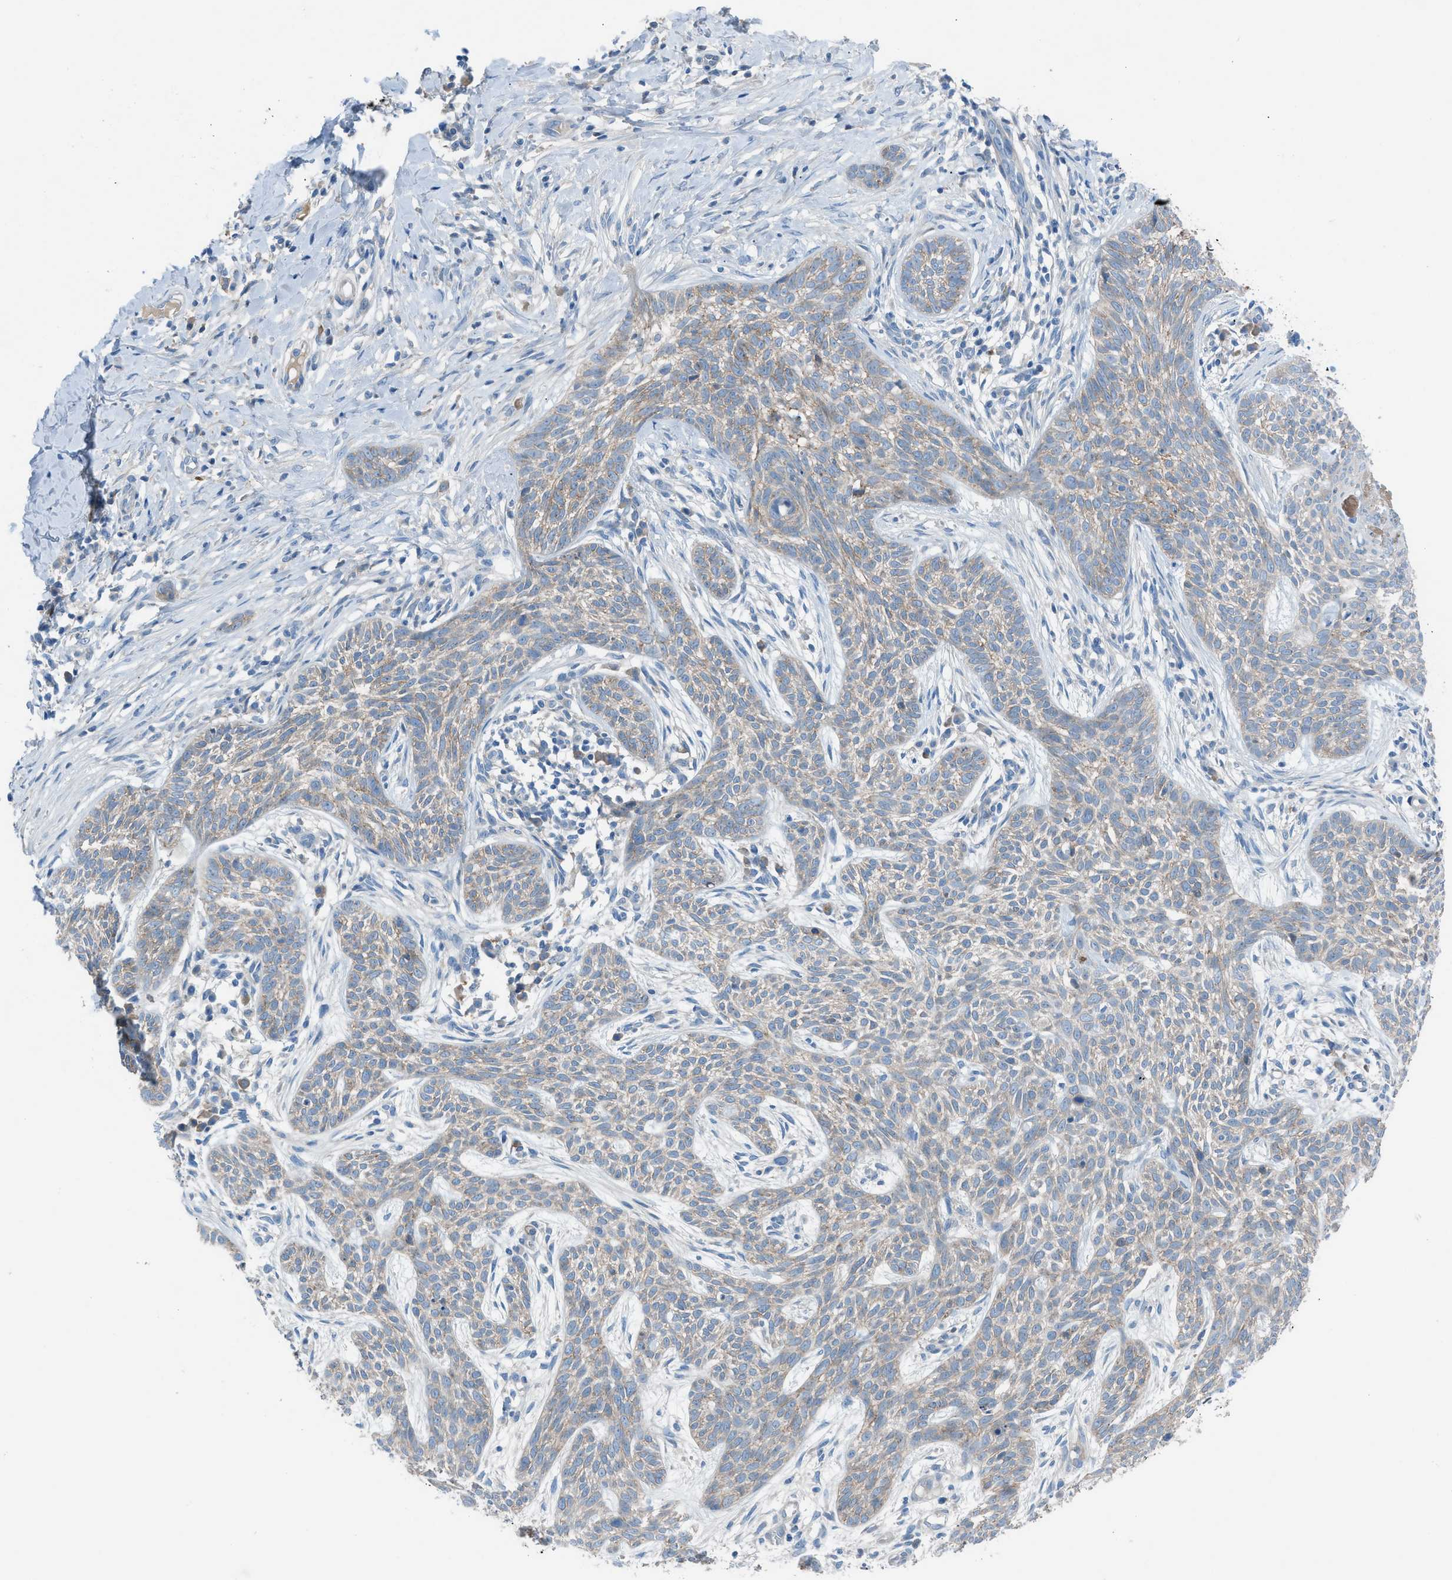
{"staining": {"intensity": "weak", "quantity": ">75%", "location": "cytoplasmic/membranous"}, "tissue": "skin cancer", "cell_type": "Tumor cells", "image_type": "cancer", "snomed": [{"axis": "morphology", "description": "Basal cell carcinoma"}, {"axis": "topography", "description": "Skin"}], "caption": "Immunohistochemistry (IHC) of human basal cell carcinoma (skin) displays low levels of weak cytoplasmic/membranous expression in about >75% of tumor cells. Using DAB (brown) and hematoxylin (blue) stains, captured at high magnification using brightfield microscopy.", "gene": "C5AR2", "patient": {"sex": "female", "age": 59}}